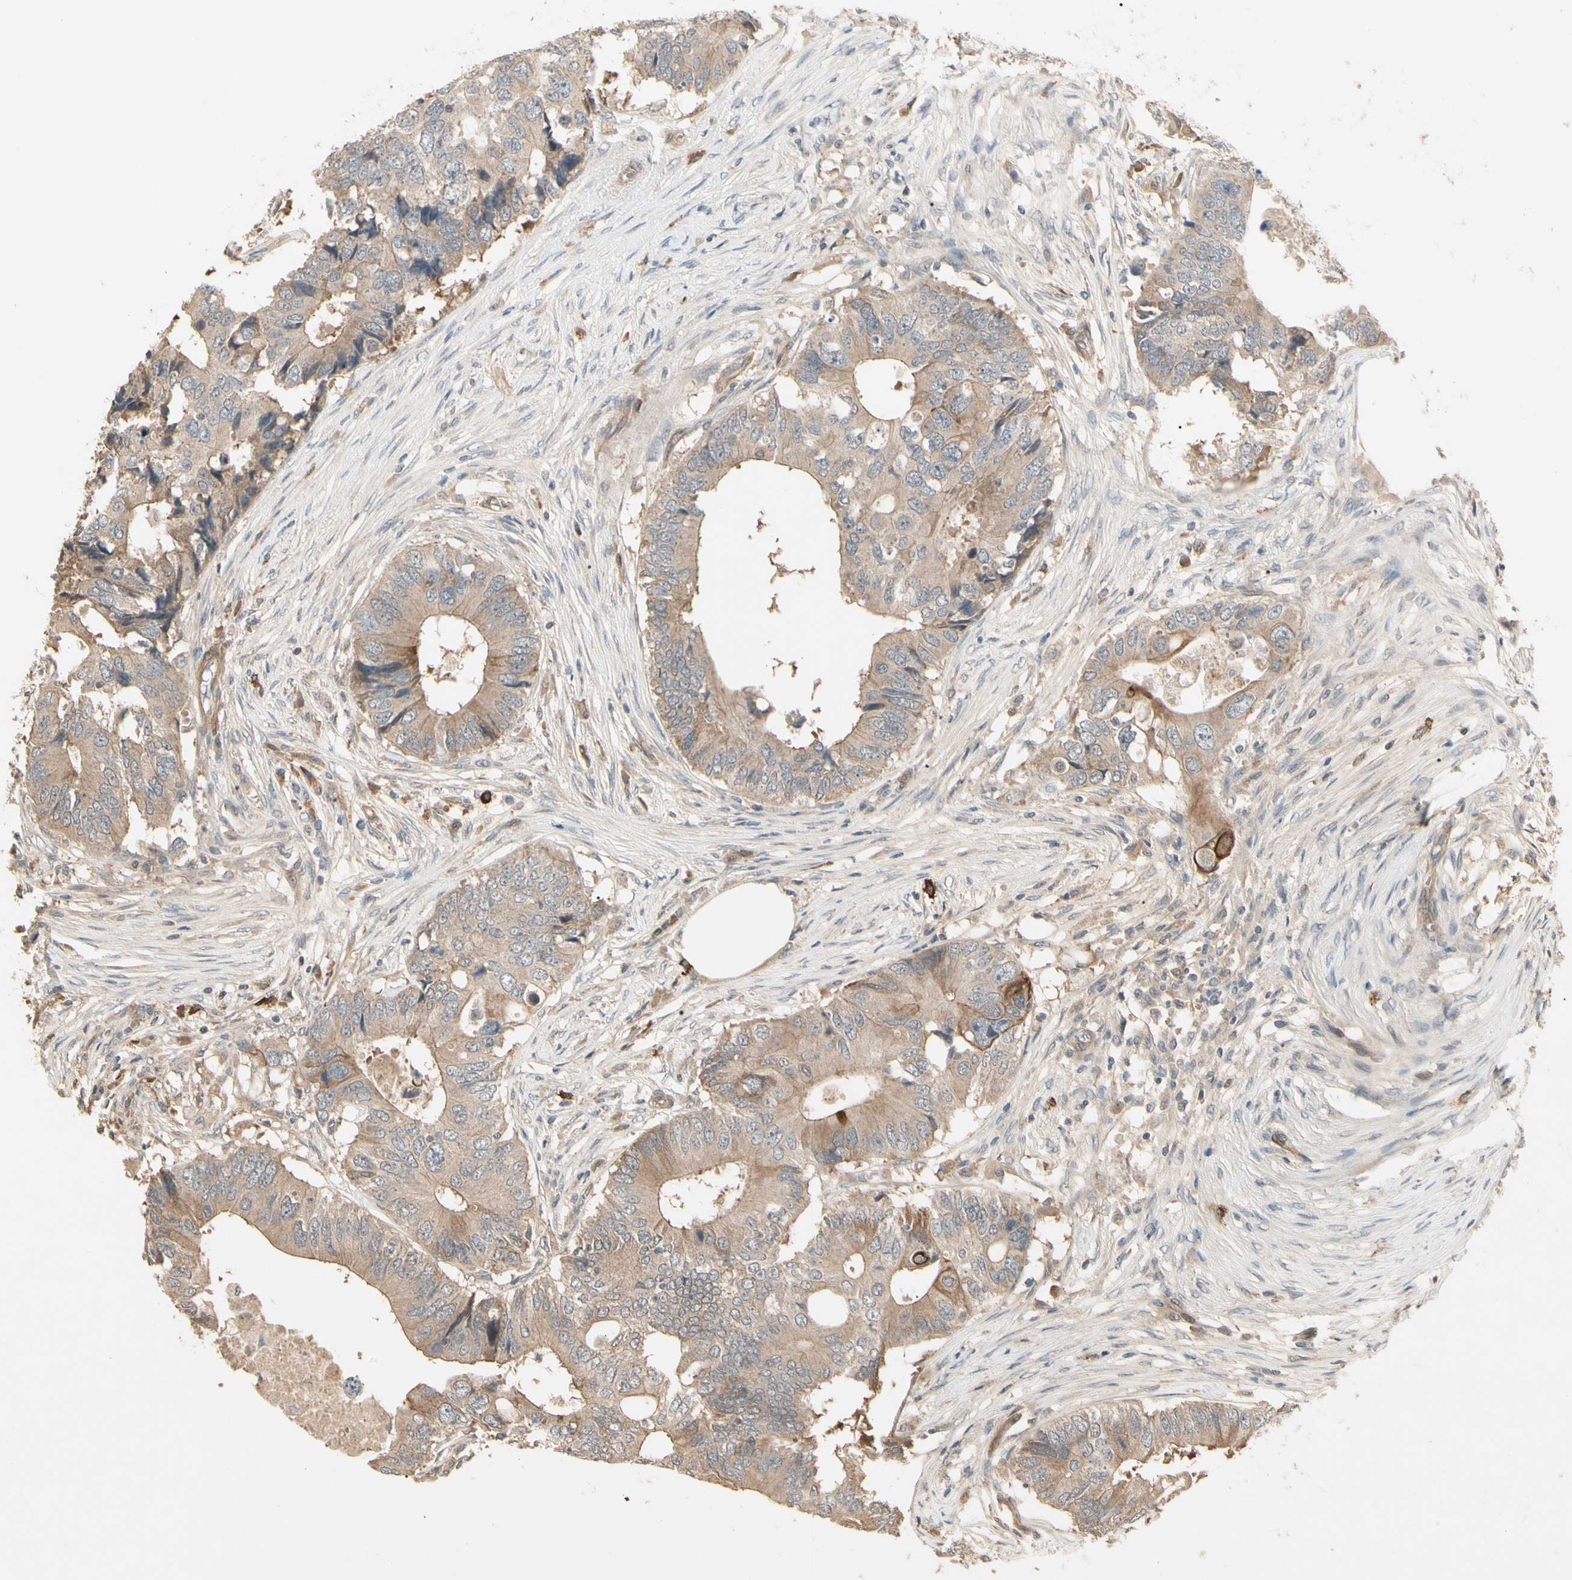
{"staining": {"intensity": "weak", "quantity": ">75%", "location": "cytoplasmic/membranous"}, "tissue": "colorectal cancer", "cell_type": "Tumor cells", "image_type": "cancer", "snomed": [{"axis": "morphology", "description": "Adenocarcinoma, NOS"}, {"axis": "topography", "description": "Colon"}], "caption": "Adenocarcinoma (colorectal) was stained to show a protein in brown. There is low levels of weak cytoplasmic/membranous expression in approximately >75% of tumor cells. (DAB (3,3'-diaminobenzidine) IHC with brightfield microscopy, high magnification).", "gene": "ATG4C", "patient": {"sex": "male", "age": 71}}